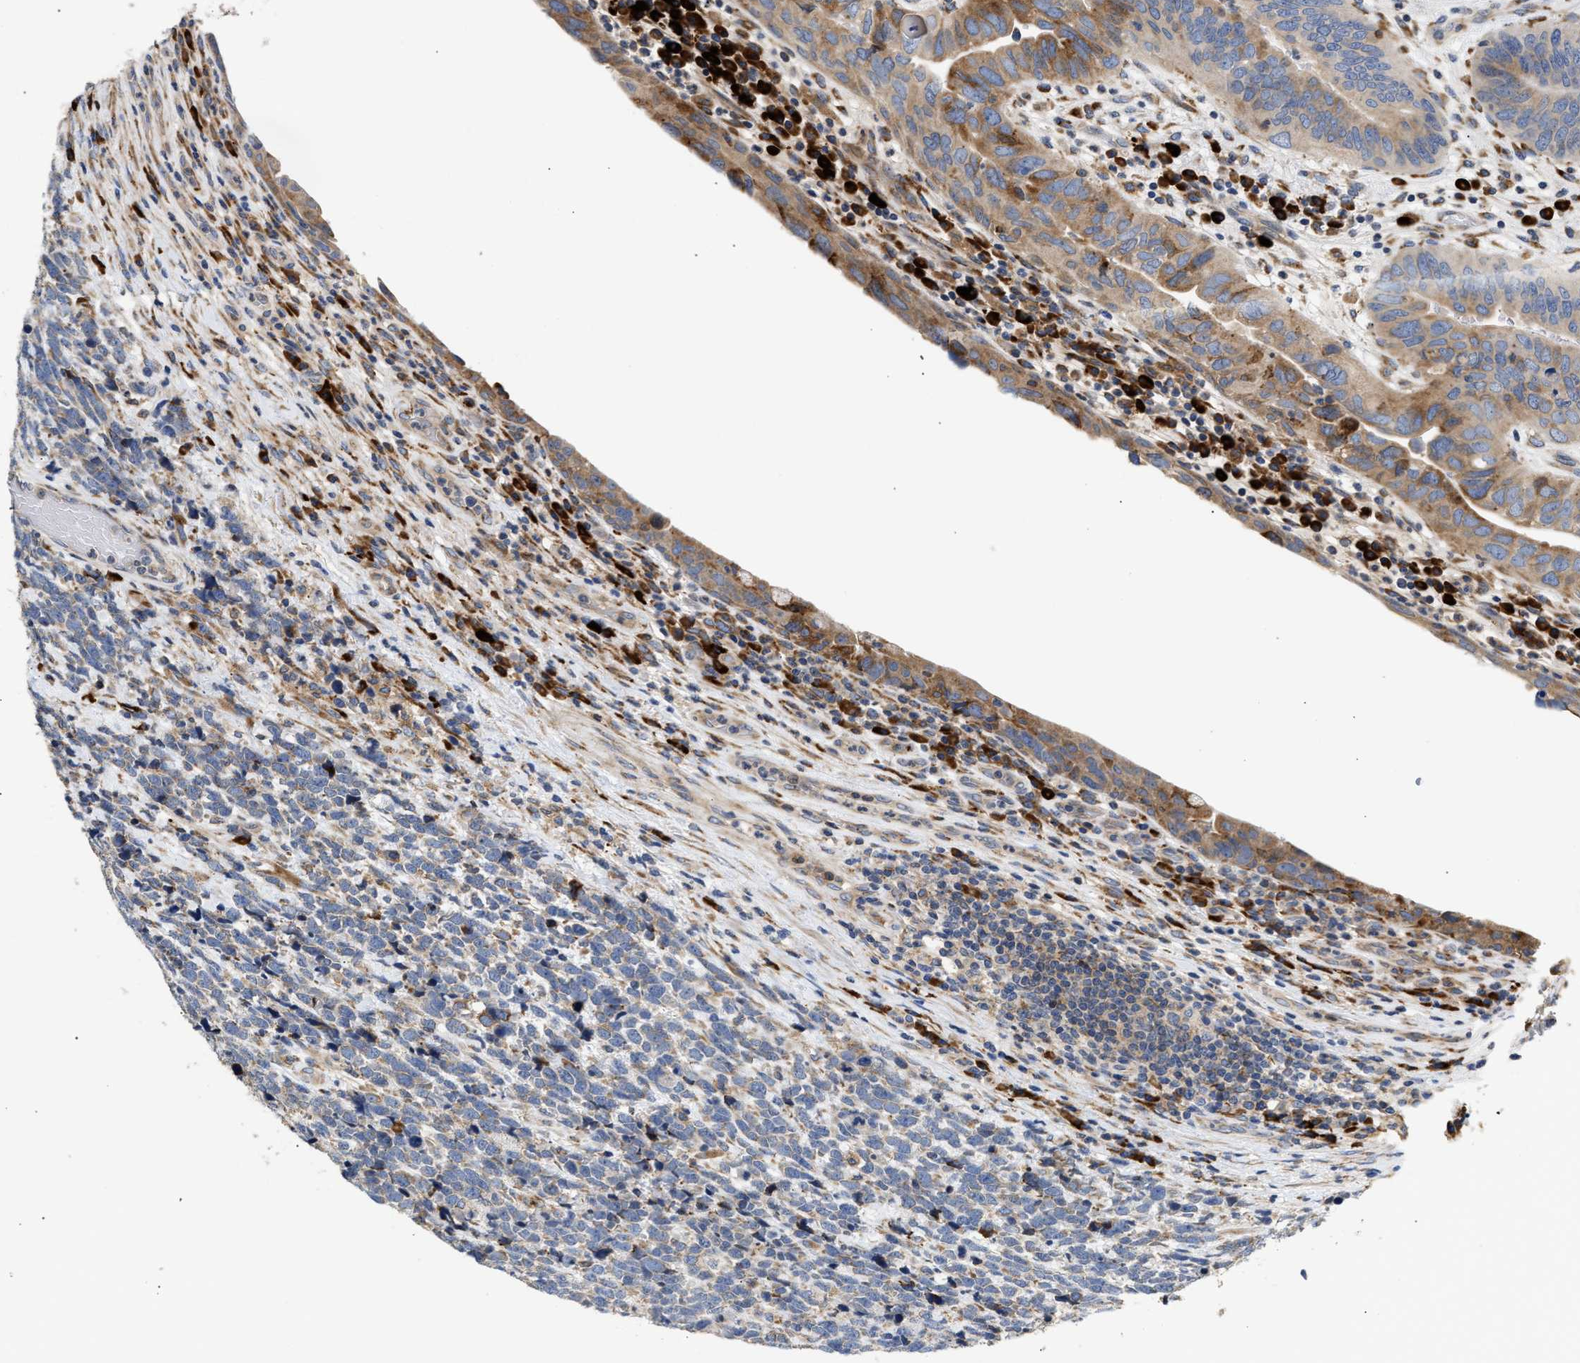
{"staining": {"intensity": "moderate", "quantity": "25%-75%", "location": "cytoplasmic/membranous"}, "tissue": "urothelial cancer", "cell_type": "Tumor cells", "image_type": "cancer", "snomed": [{"axis": "morphology", "description": "Urothelial carcinoma, High grade"}, {"axis": "topography", "description": "Urinary bladder"}], "caption": "Brown immunohistochemical staining in urothelial cancer displays moderate cytoplasmic/membranous expression in approximately 25%-75% of tumor cells.", "gene": "AMZ1", "patient": {"sex": "female", "age": 82}}